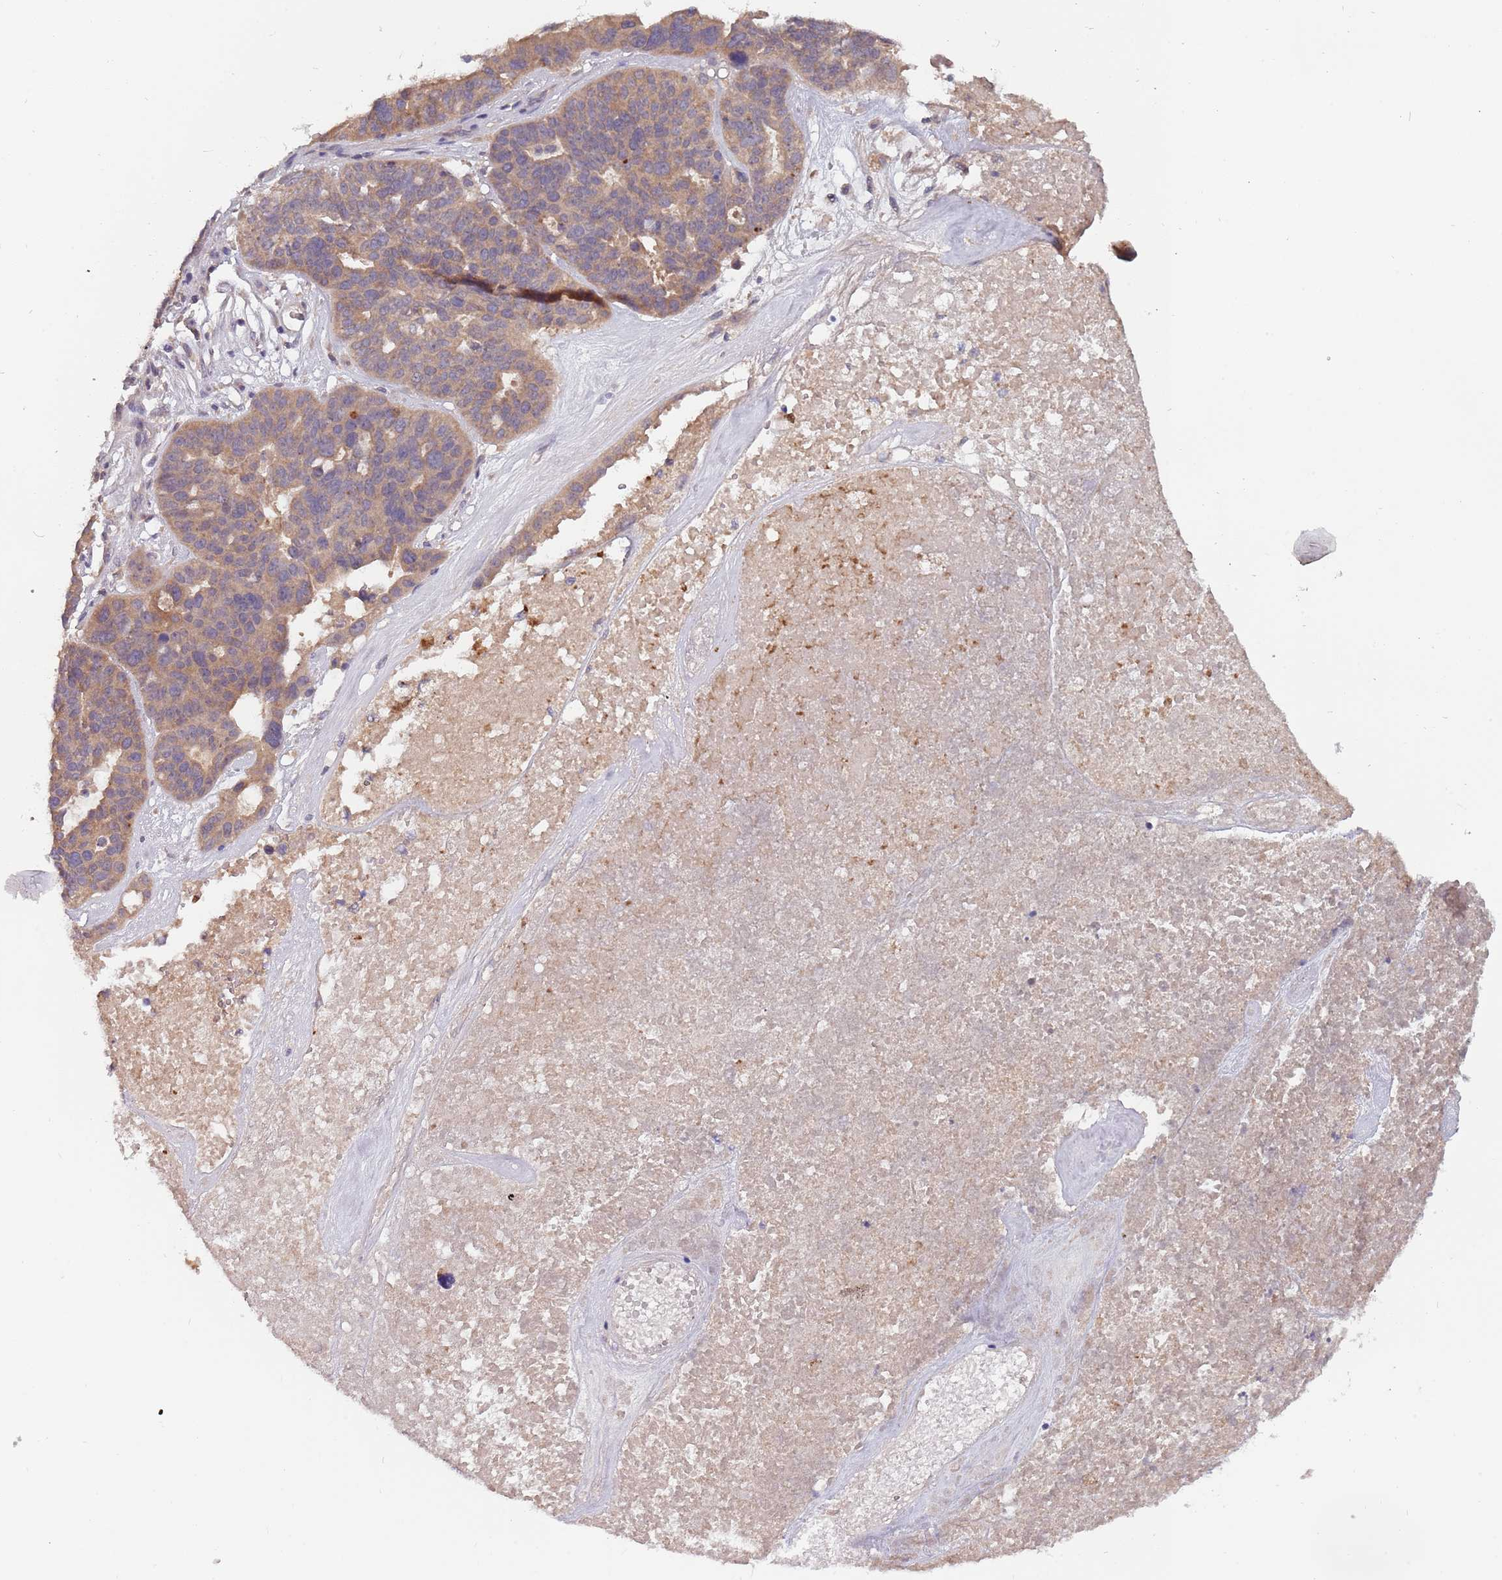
{"staining": {"intensity": "weak", "quantity": ">75%", "location": "cytoplasmic/membranous"}, "tissue": "ovarian cancer", "cell_type": "Tumor cells", "image_type": "cancer", "snomed": [{"axis": "morphology", "description": "Cystadenocarcinoma, serous, NOS"}, {"axis": "topography", "description": "Ovary"}], "caption": "Weak cytoplasmic/membranous staining for a protein is present in approximately >75% of tumor cells of ovarian cancer using immunohistochemistry.", "gene": "USP32", "patient": {"sex": "female", "age": 59}}